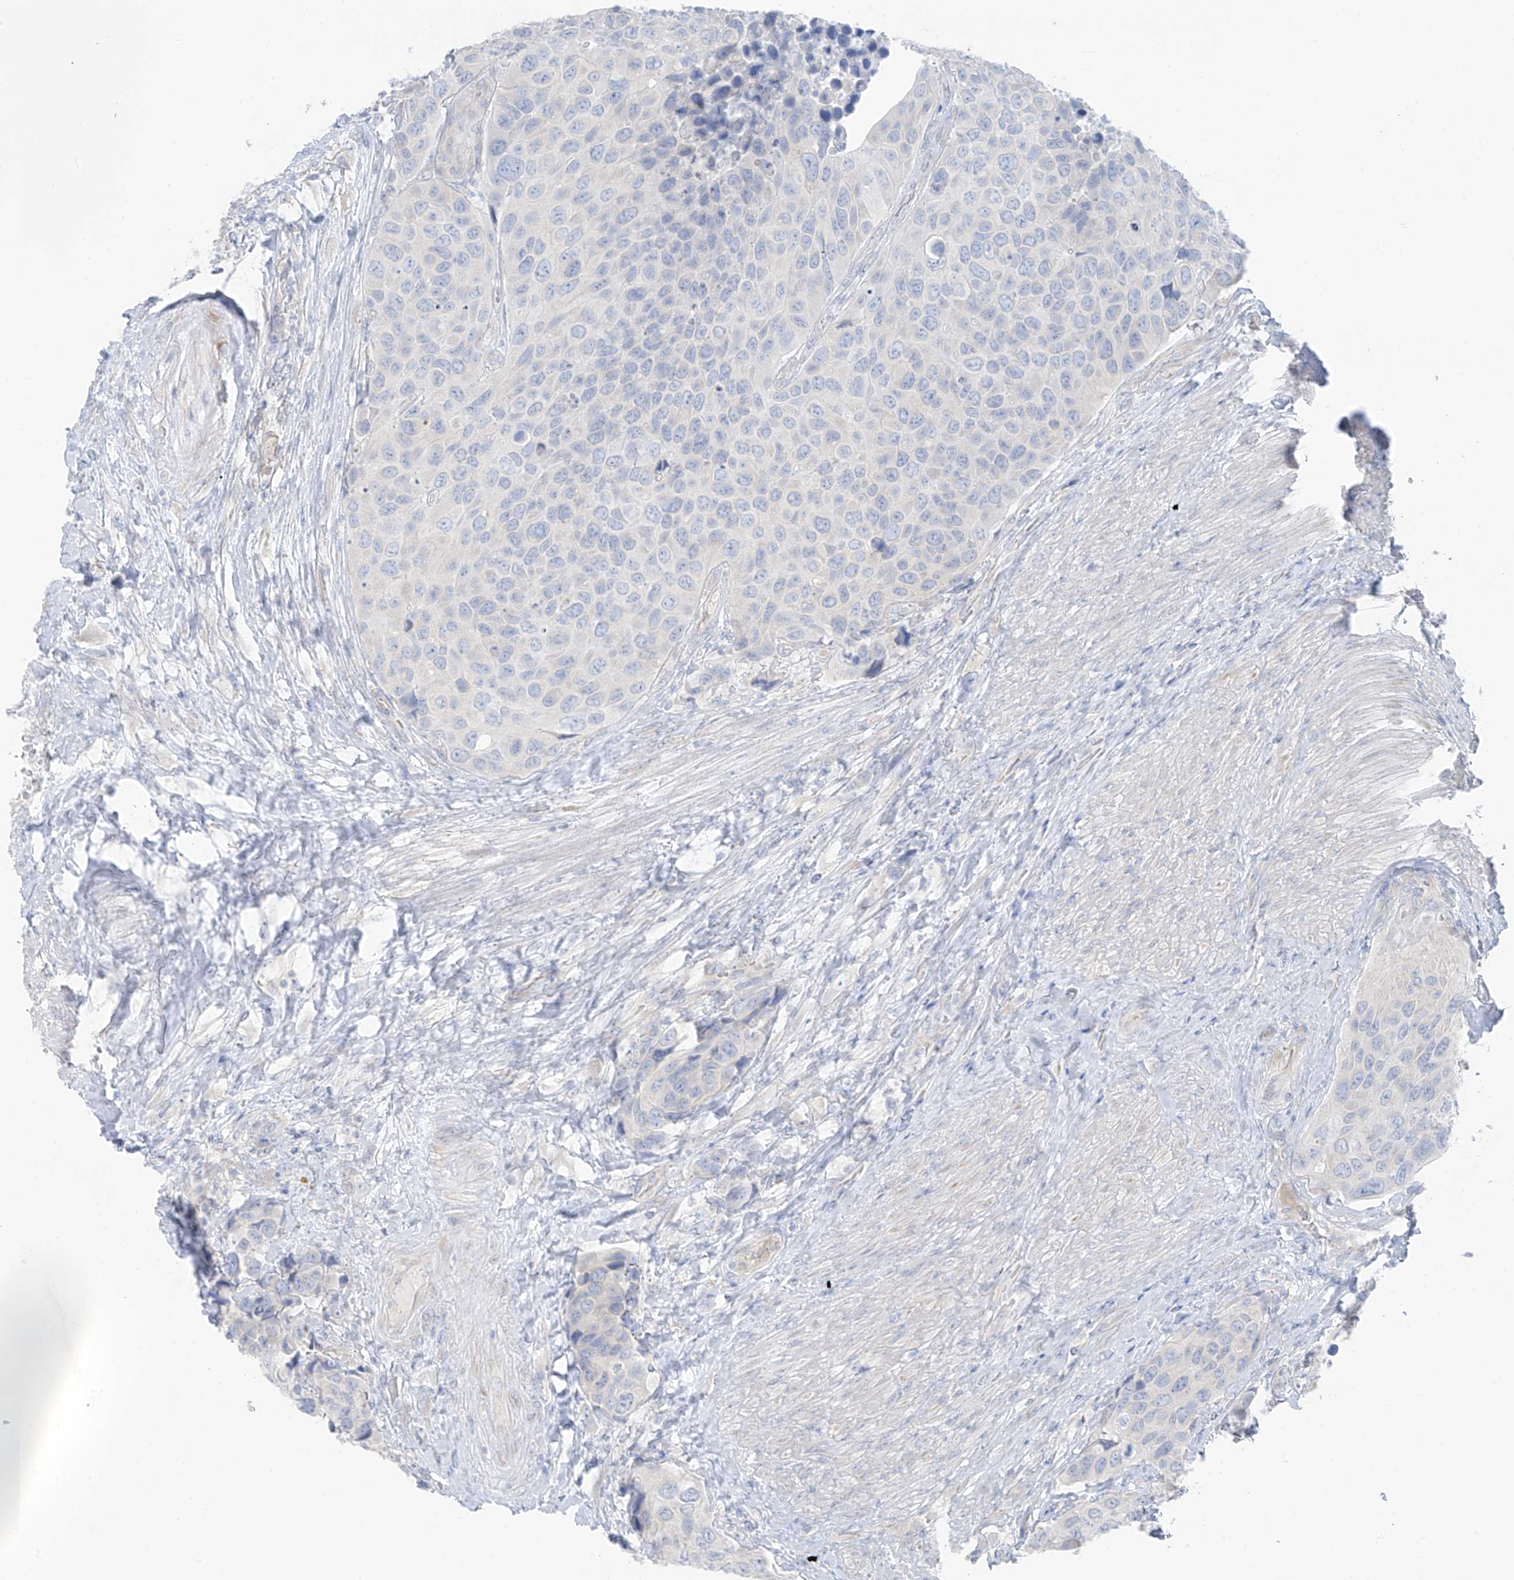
{"staining": {"intensity": "negative", "quantity": "none", "location": "none"}, "tissue": "urothelial cancer", "cell_type": "Tumor cells", "image_type": "cancer", "snomed": [{"axis": "morphology", "description": "Urothelial carcinoma, High grade"}, {"axis": "topography", "description": "Urinary bladder"}], "caption": "Urothelial cancer stained for a protein using immunohistochemistry exhibits no staining tumor cells.", "gene": "NALCN", "patient": {"sex": "male", "age": 74}}